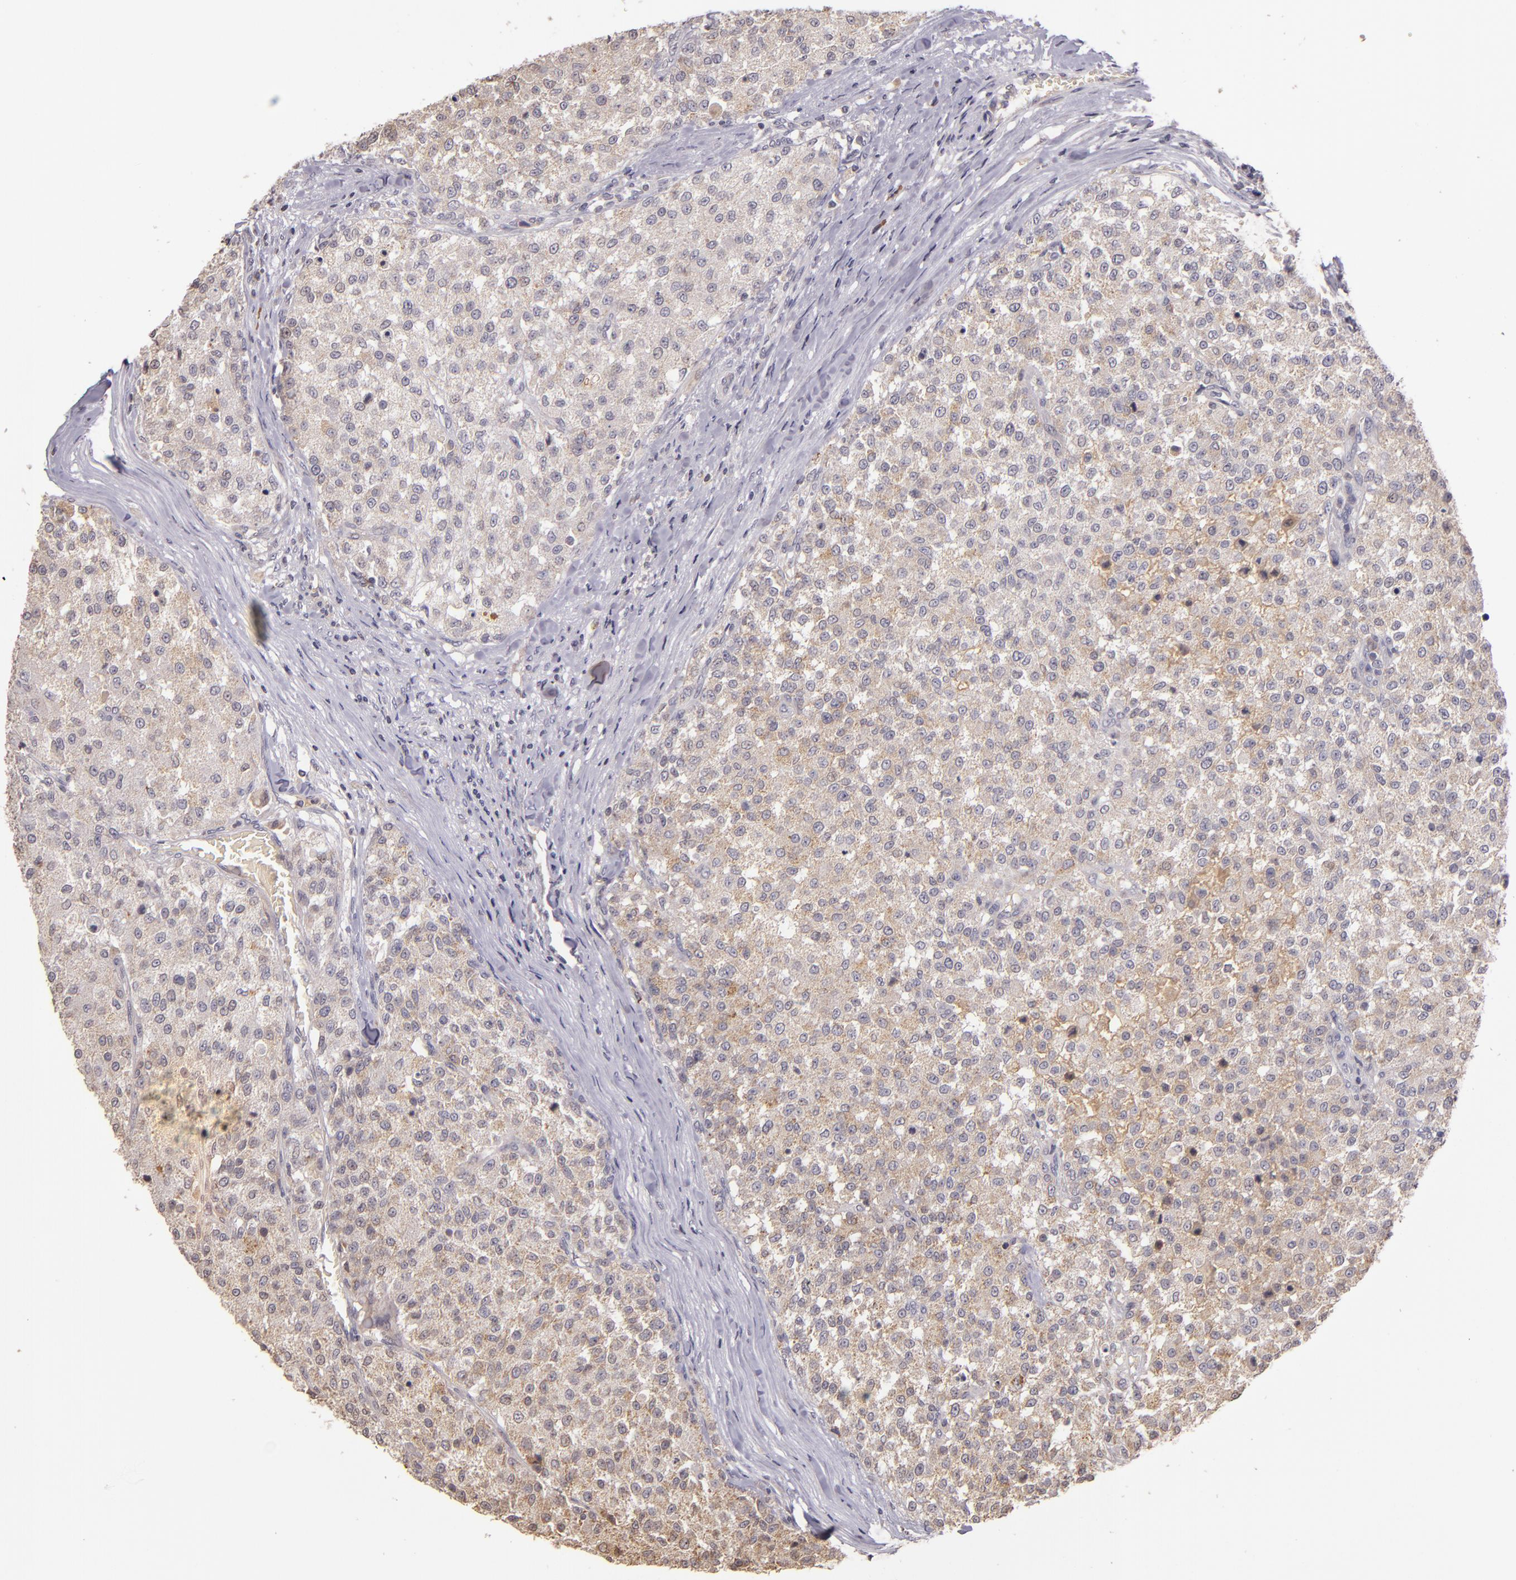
{"staining": {"intensity": "weak", "quantity": "<25%", "location": "cytoplasmic/membranous"}, "tissue": "testis cancer", "cell_type": "Tumor cells", "image_type": "cancer", "snomed": [{"axis": "morphology", "description": "Seminoma, NOS"}, {"axis": "topography", "description": "Testis"}], "caption": "DAB (3,3'-diaminobenzidine) immunohistochemical staining of human seminoma (testis) exhibits no significant positivity in tumor cells.", "gene": "ABL1", "patient": {"sex": "male", "age": 59}}